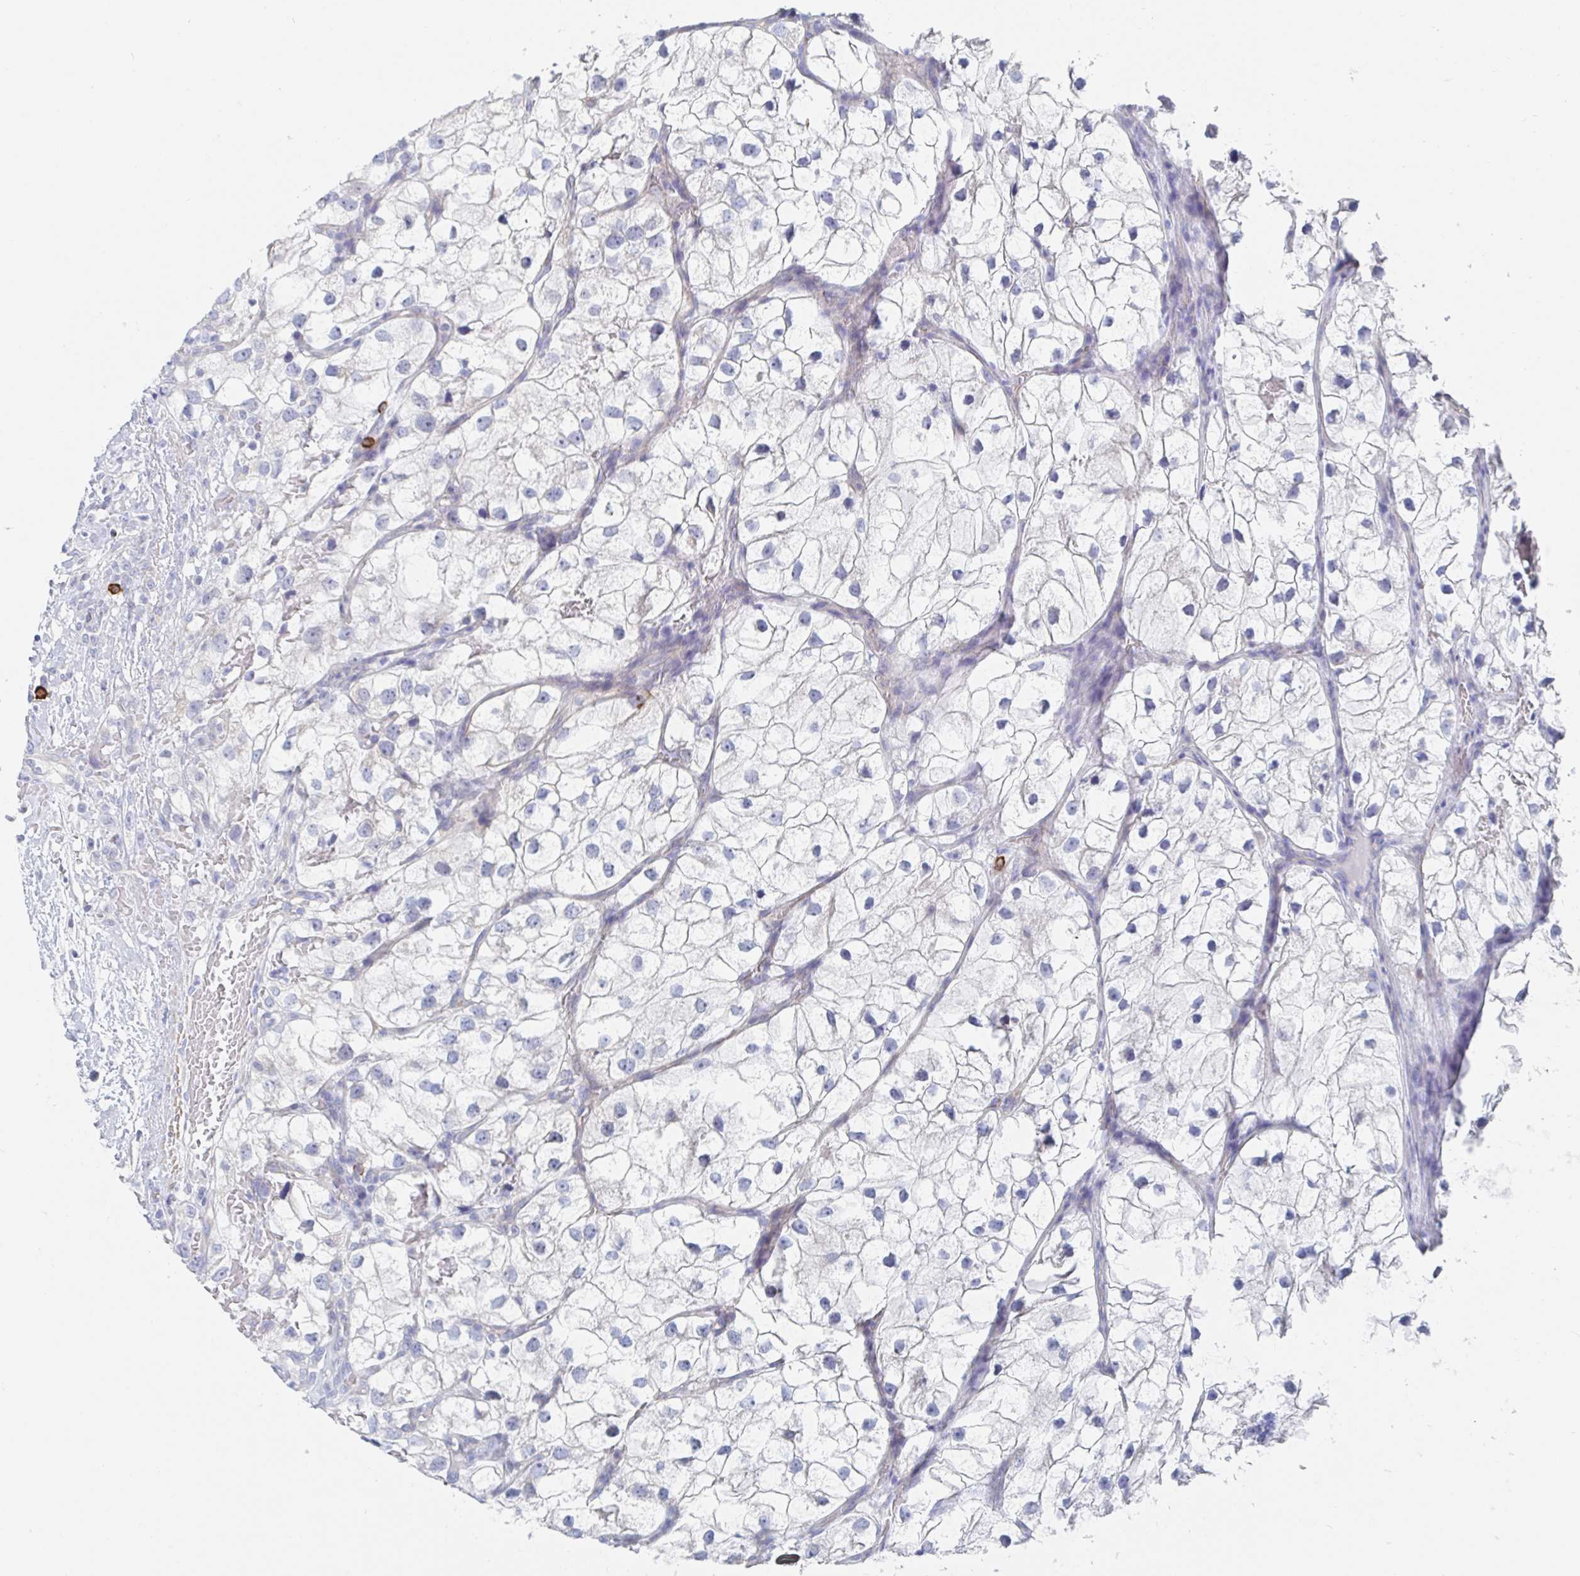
{"staining": {"intensity": "negative", "quantity": "none", "location": "none"}, "tissue": "renal cancer", "cell_type": "Tumor cells", "image_type": "cancer", "snomed": [{"axis": "morphology", "description": "Adenocarcinoma, NOS"}, {"axis": "topography", "description": "Kidney"}], "caption": "DAB immunohistochemical staining of human renal adenocarcinoma exhibits no significant positivity in tumor cells.", "gene": "PACSIN1", "patient": {"sex": "male", "age": 59}}